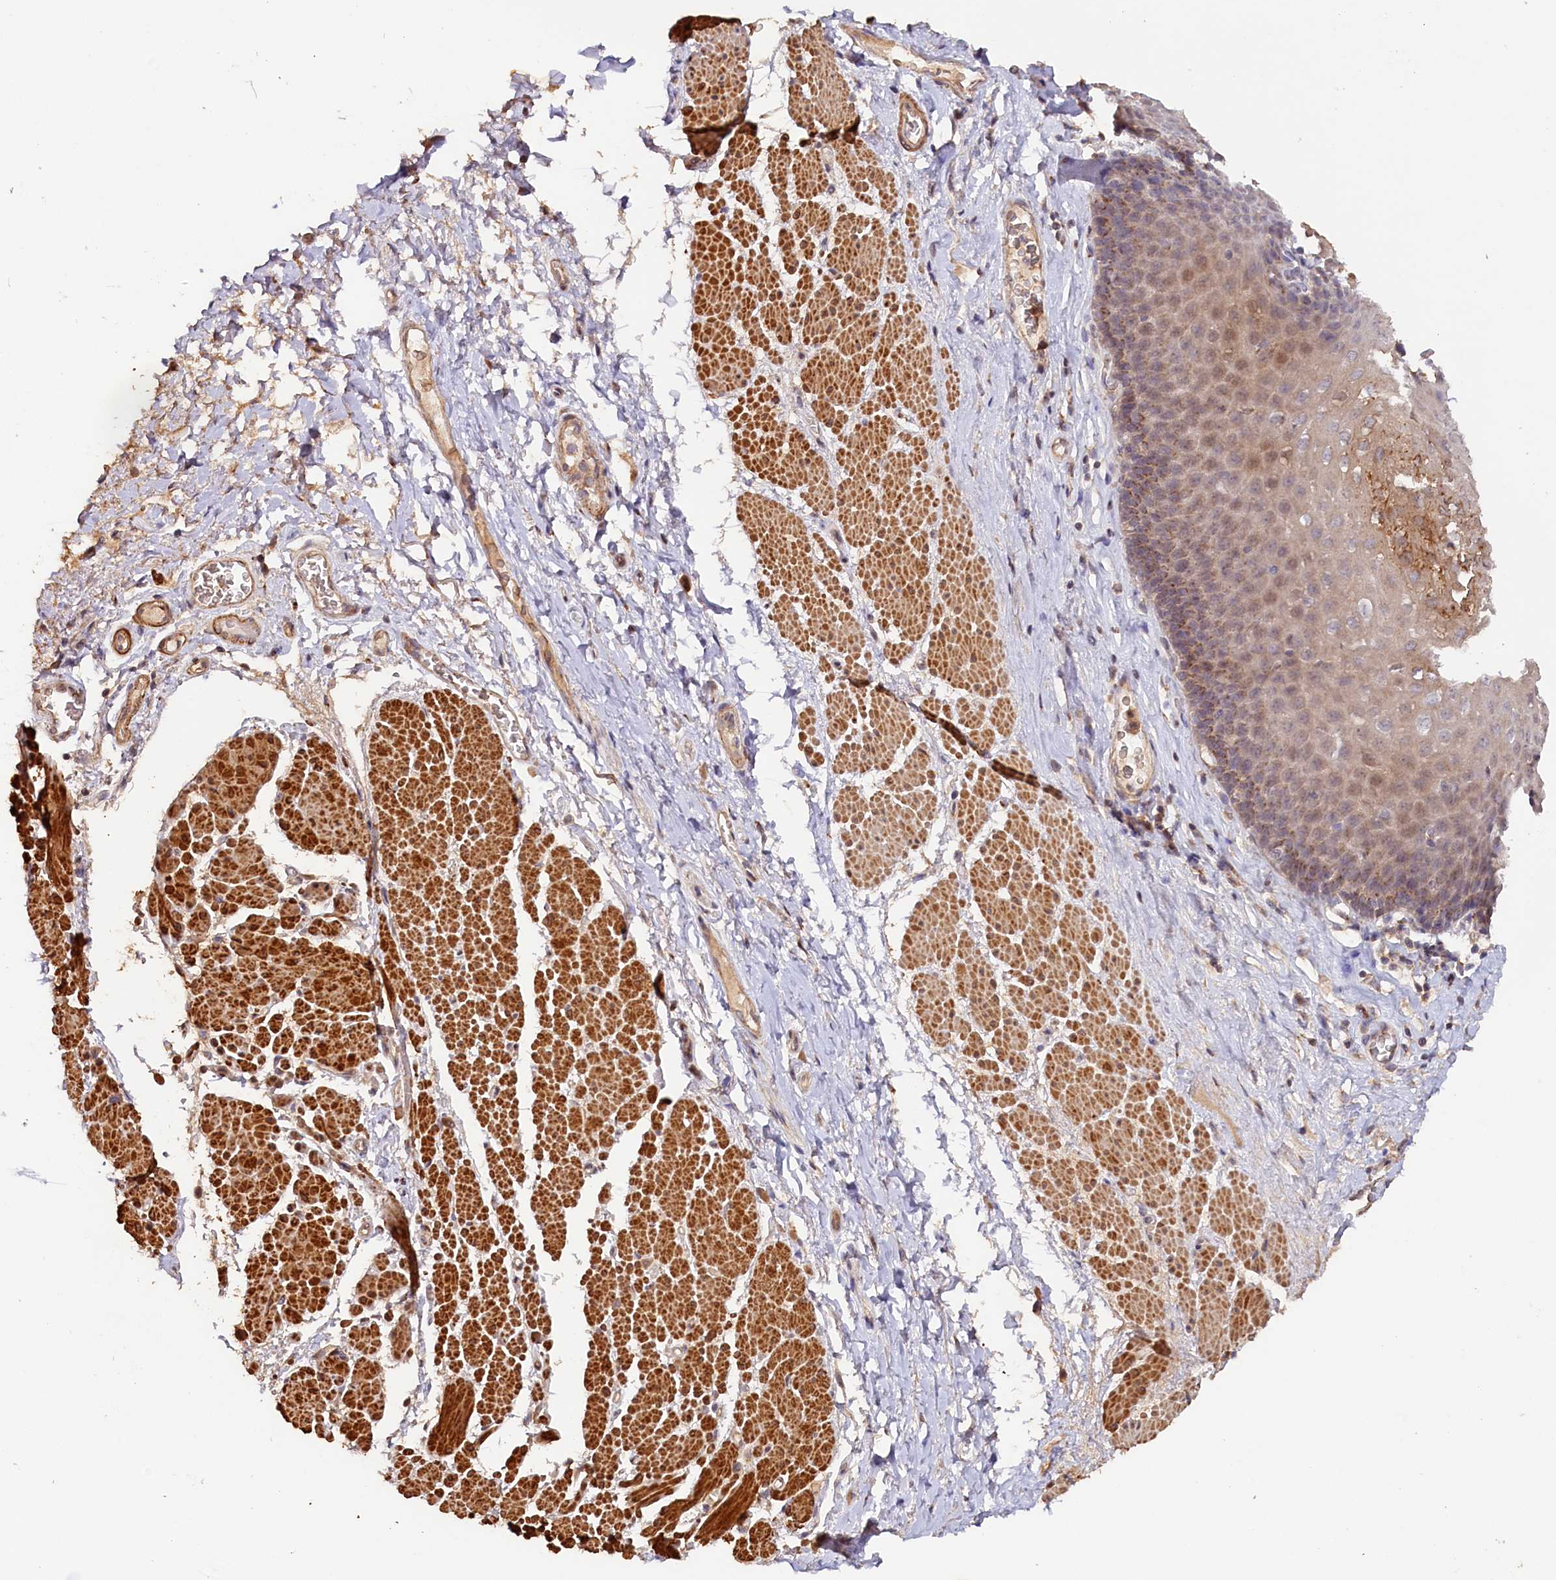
{"staining": {"intensity": "moderate", "quantity": "25%-75%", "location": "cytoplasmic/membranous"}, "tissue": "esophagus", "cell_type": "Squamous epithelial cells", "image_type": "normal", "snomed": [{"axis": "morphology", "description": "Normal tissue, NOS"}, {"axis": "topography", "description": "Esophagus"}], "caption": "Brown immunohistochemical staining in unremarkable esophagus shows moderate cytoplasmic/membranous expression in about 25%-75% of squamous epithelial cells.", "gene": "TANGO6", "patient": {"sex": "female", "age": 66}}